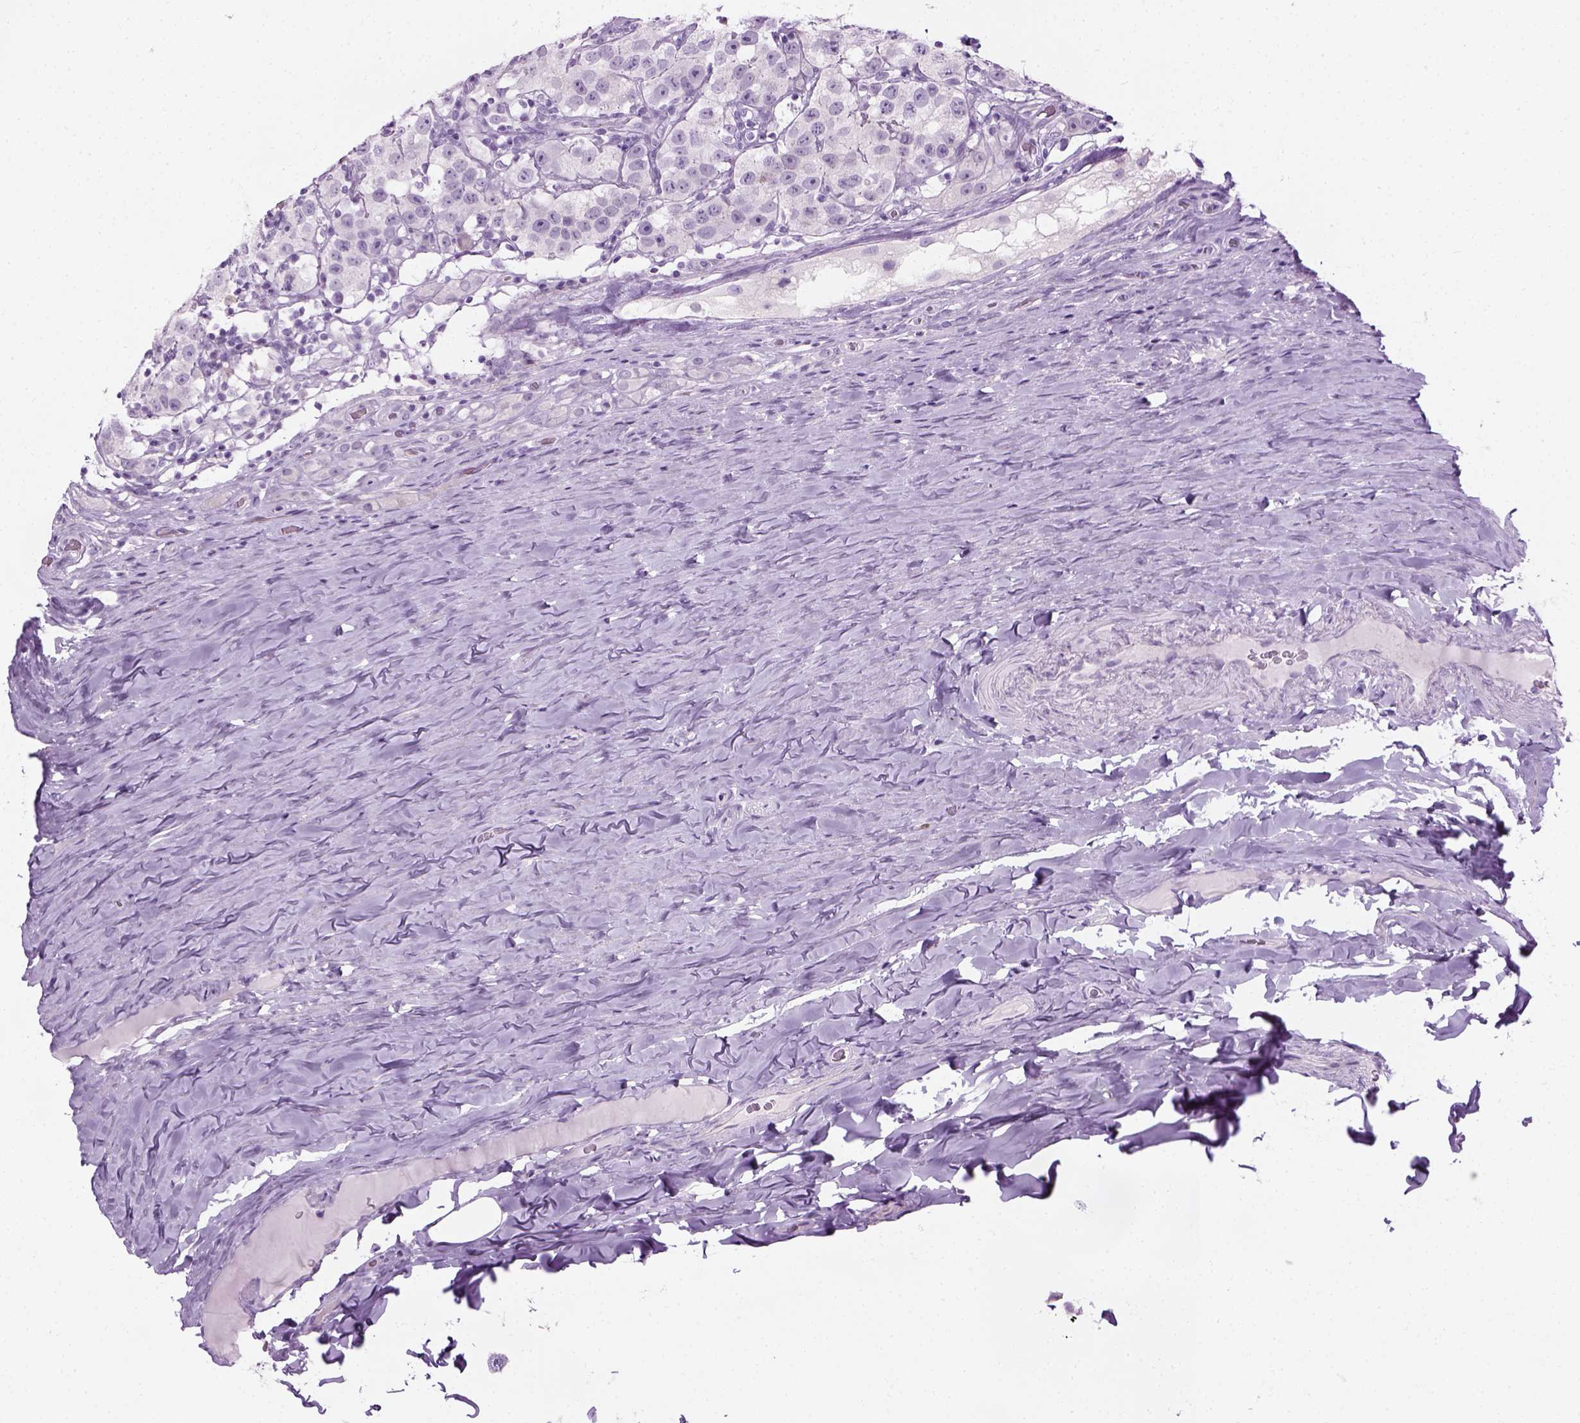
{"staining": {"intensity": "negative", "quantity": "none", "location": "none"}, "tissue": "testis cancer", "cell_type": "Tumor cells", "image_type": "cancer", "snomed": [{"axis": "morphology", "description": "Seminoma, NOS"}, {"axis": "topography", "description": "Testis"}], "caption": "Tumor cells show no significant expression in testis cancer (seminoma).", "gene": "CIBAR2", "patient": {"sex": "male", "age": 34}}